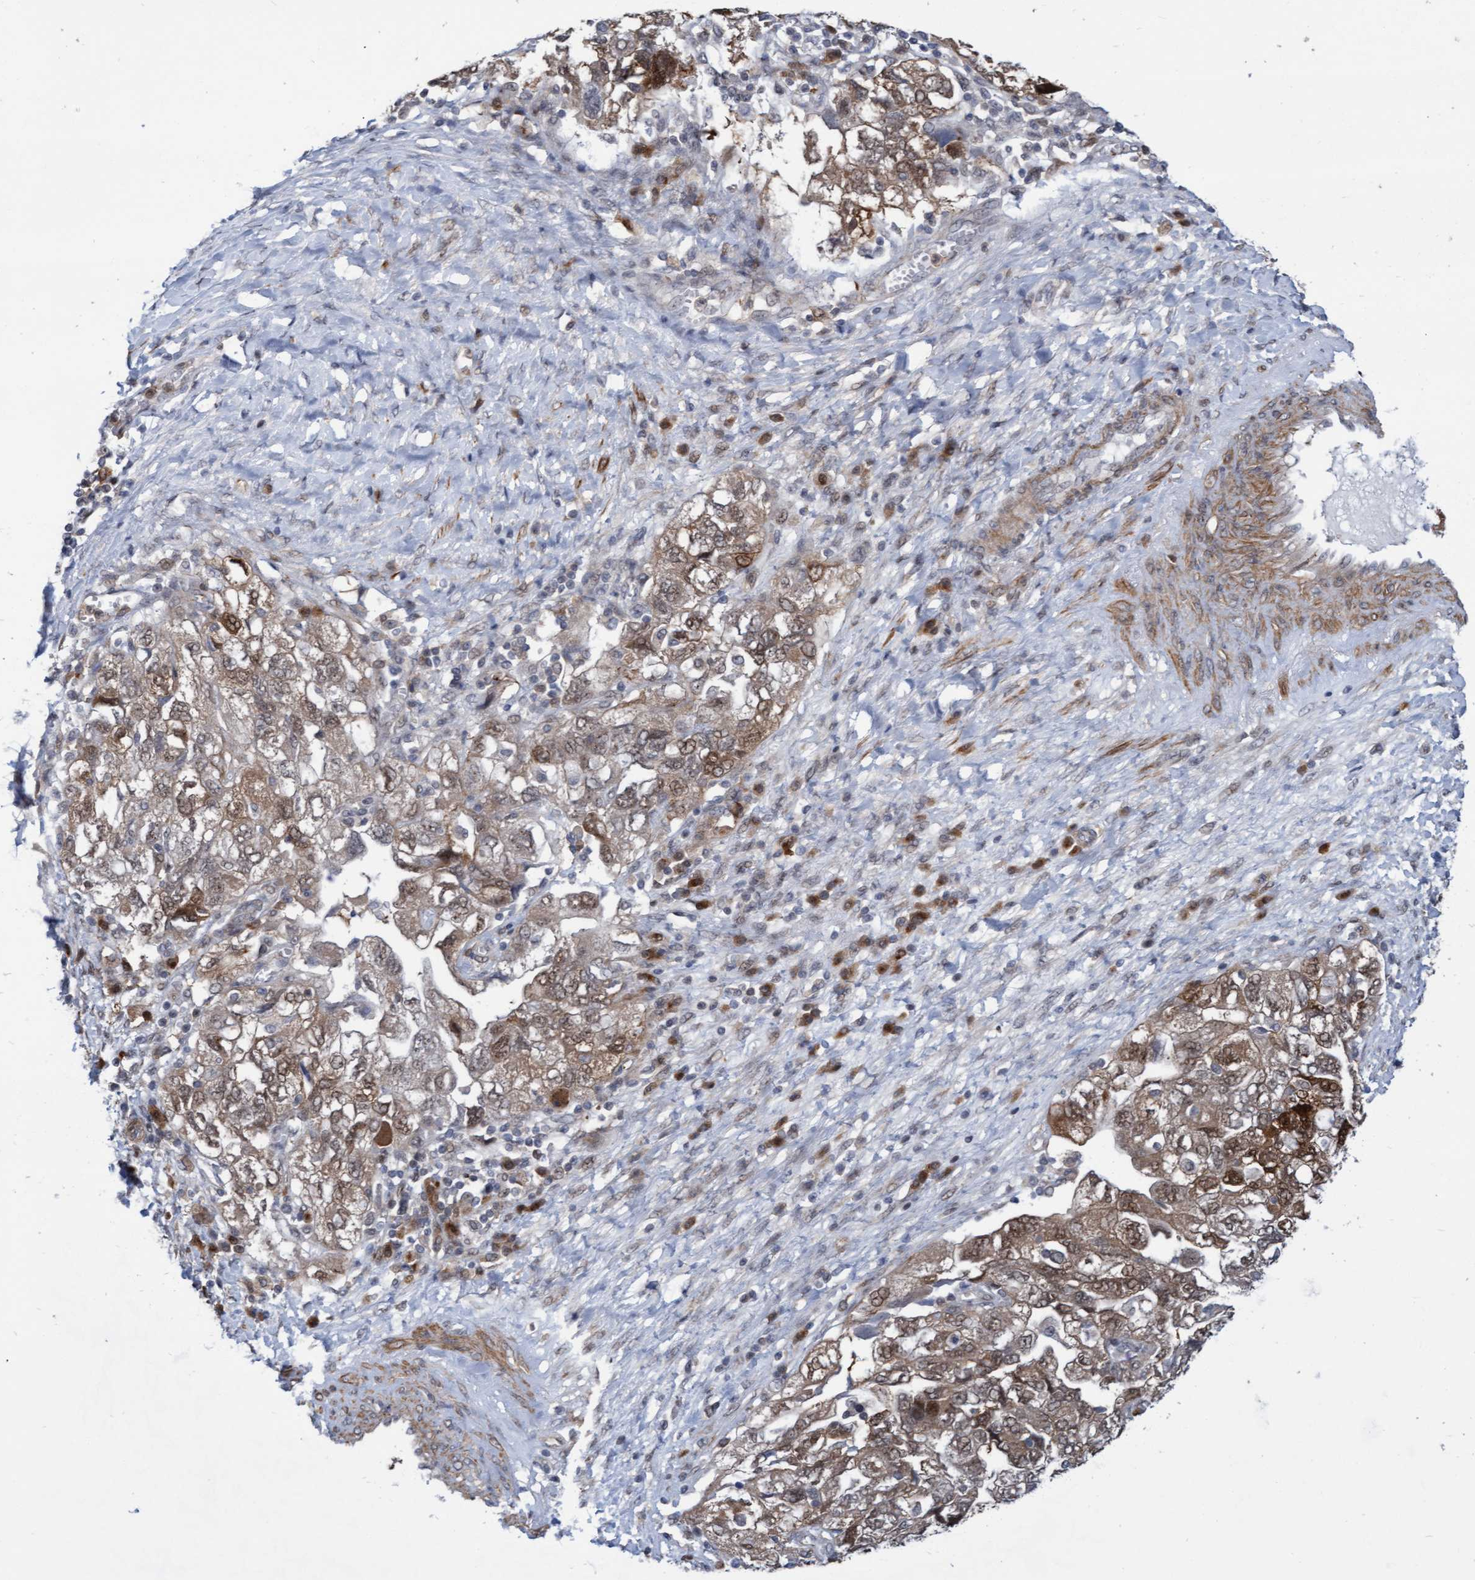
{"staining": {"intensity": "moderate", "quantity": ">75%", "location": "cytoplasmic/membranous,nuclear"}, "tissue": "ovarian cancer", "cell_type": "Tumor cells", "image_type": "cancer", "snomed": [{"axis": "morphology", "description": "Carcinoma, NOS"}, {"axis": "morphology", "description": "Cystadenocarcinoma, serous, NOS"}, {"axis": "topography", "description": "Ovary"}], "caption": "DAB immunohistochemical staining of human carcinoma (ovarian) demonstrates moderate cytoplasmic/membranous and nuclear protein positivity in approximately >75% of tumor cells.", "gene": "RAP1GAP2", "patient": {"sex": "female", "age": 69}}